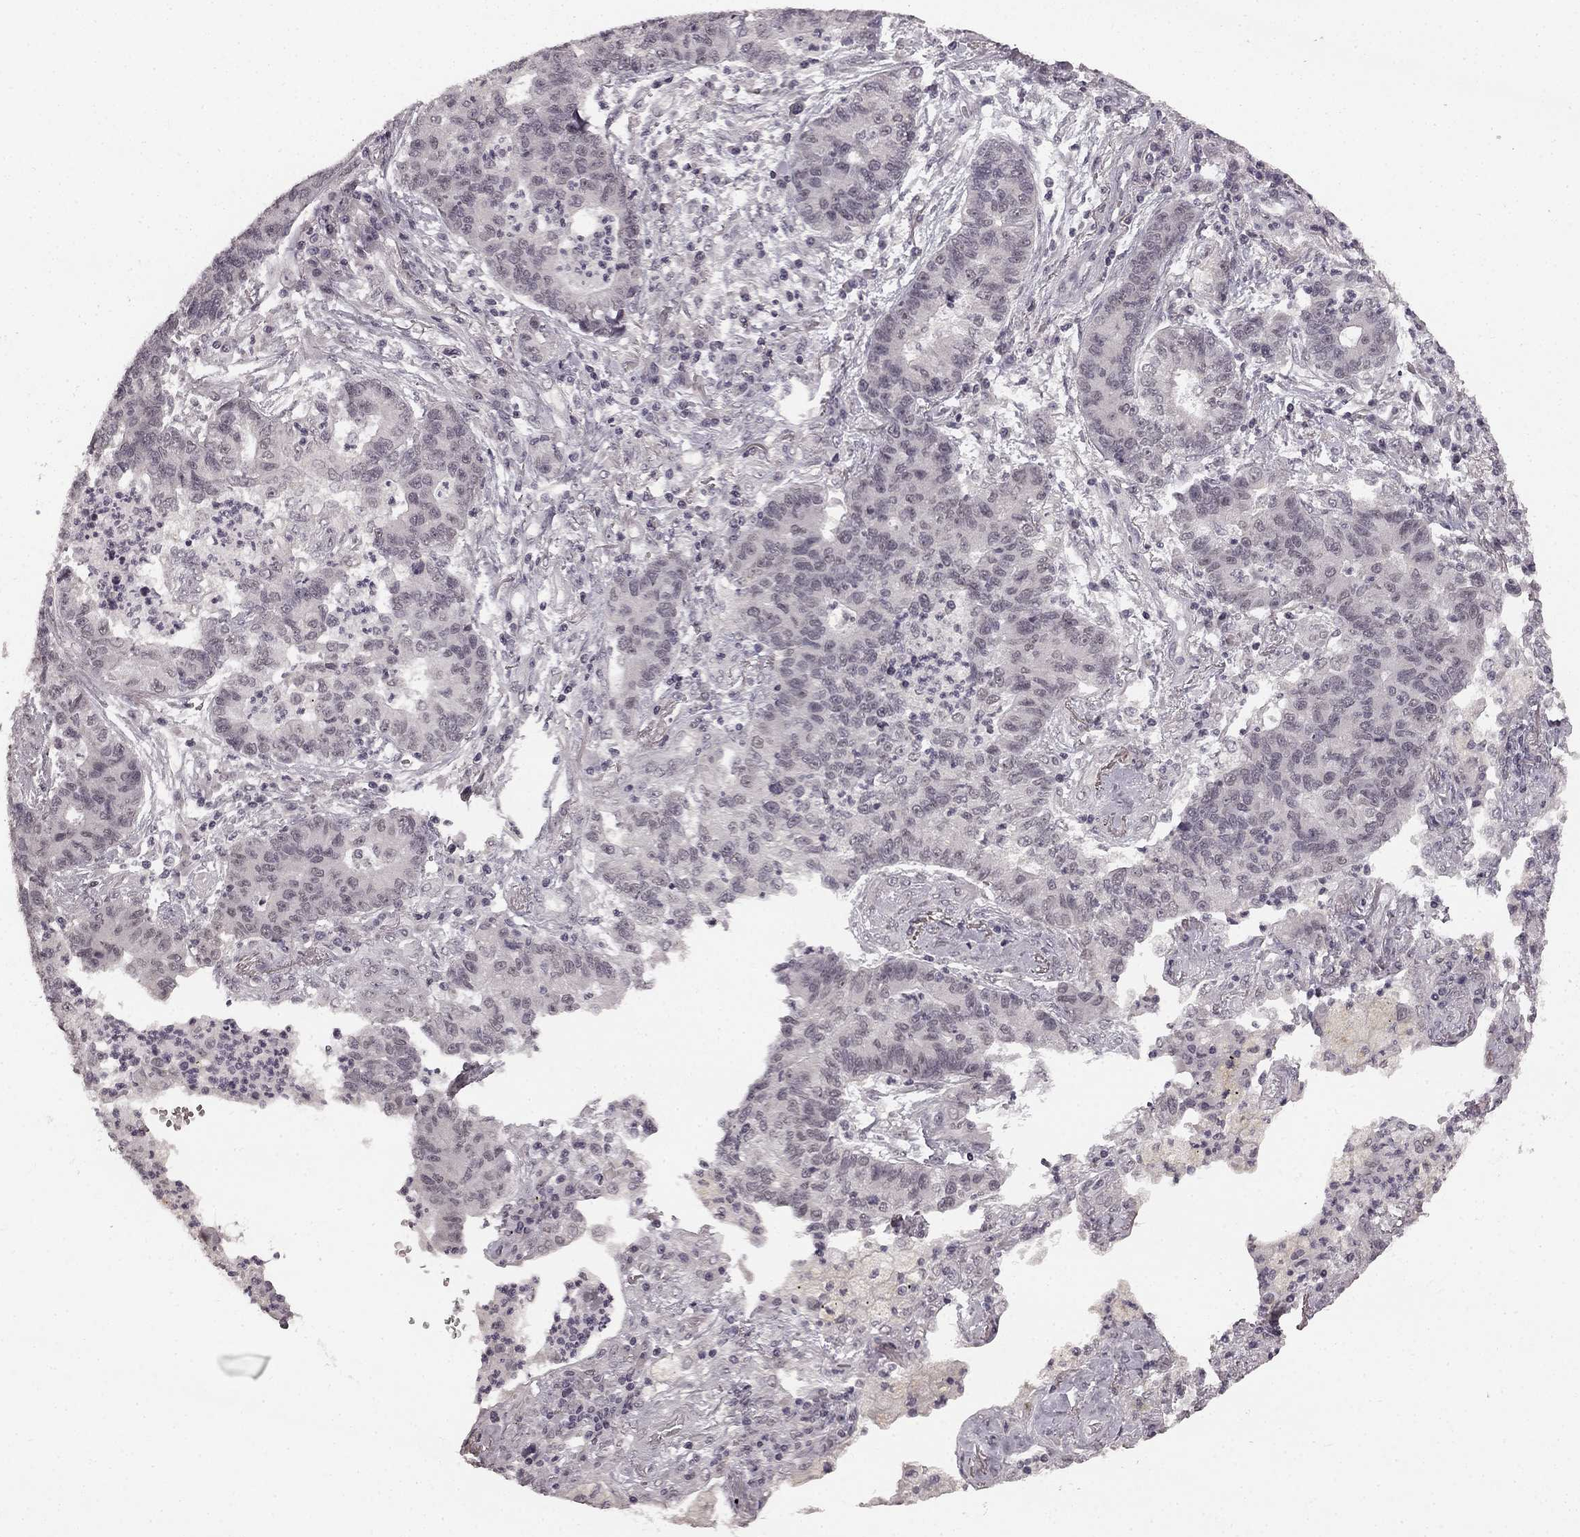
{"staining": {"intensity": "negative", "quantity": "none", "location": "none"}, "tissue": "lung cancer", "cell_type": "Tumor cells", "image_type": "cancer", "snomed": [{"axis": "morphology", "description": "Adenocarcinoma, NOS"}, {"axis": "topography", "description": "Lung"}], "caption": "There is no significant expression in tumor cells of adenocarcinoma (lung).", "gene": "HCN4", "patient": {"sex": "female", "age": 57}}